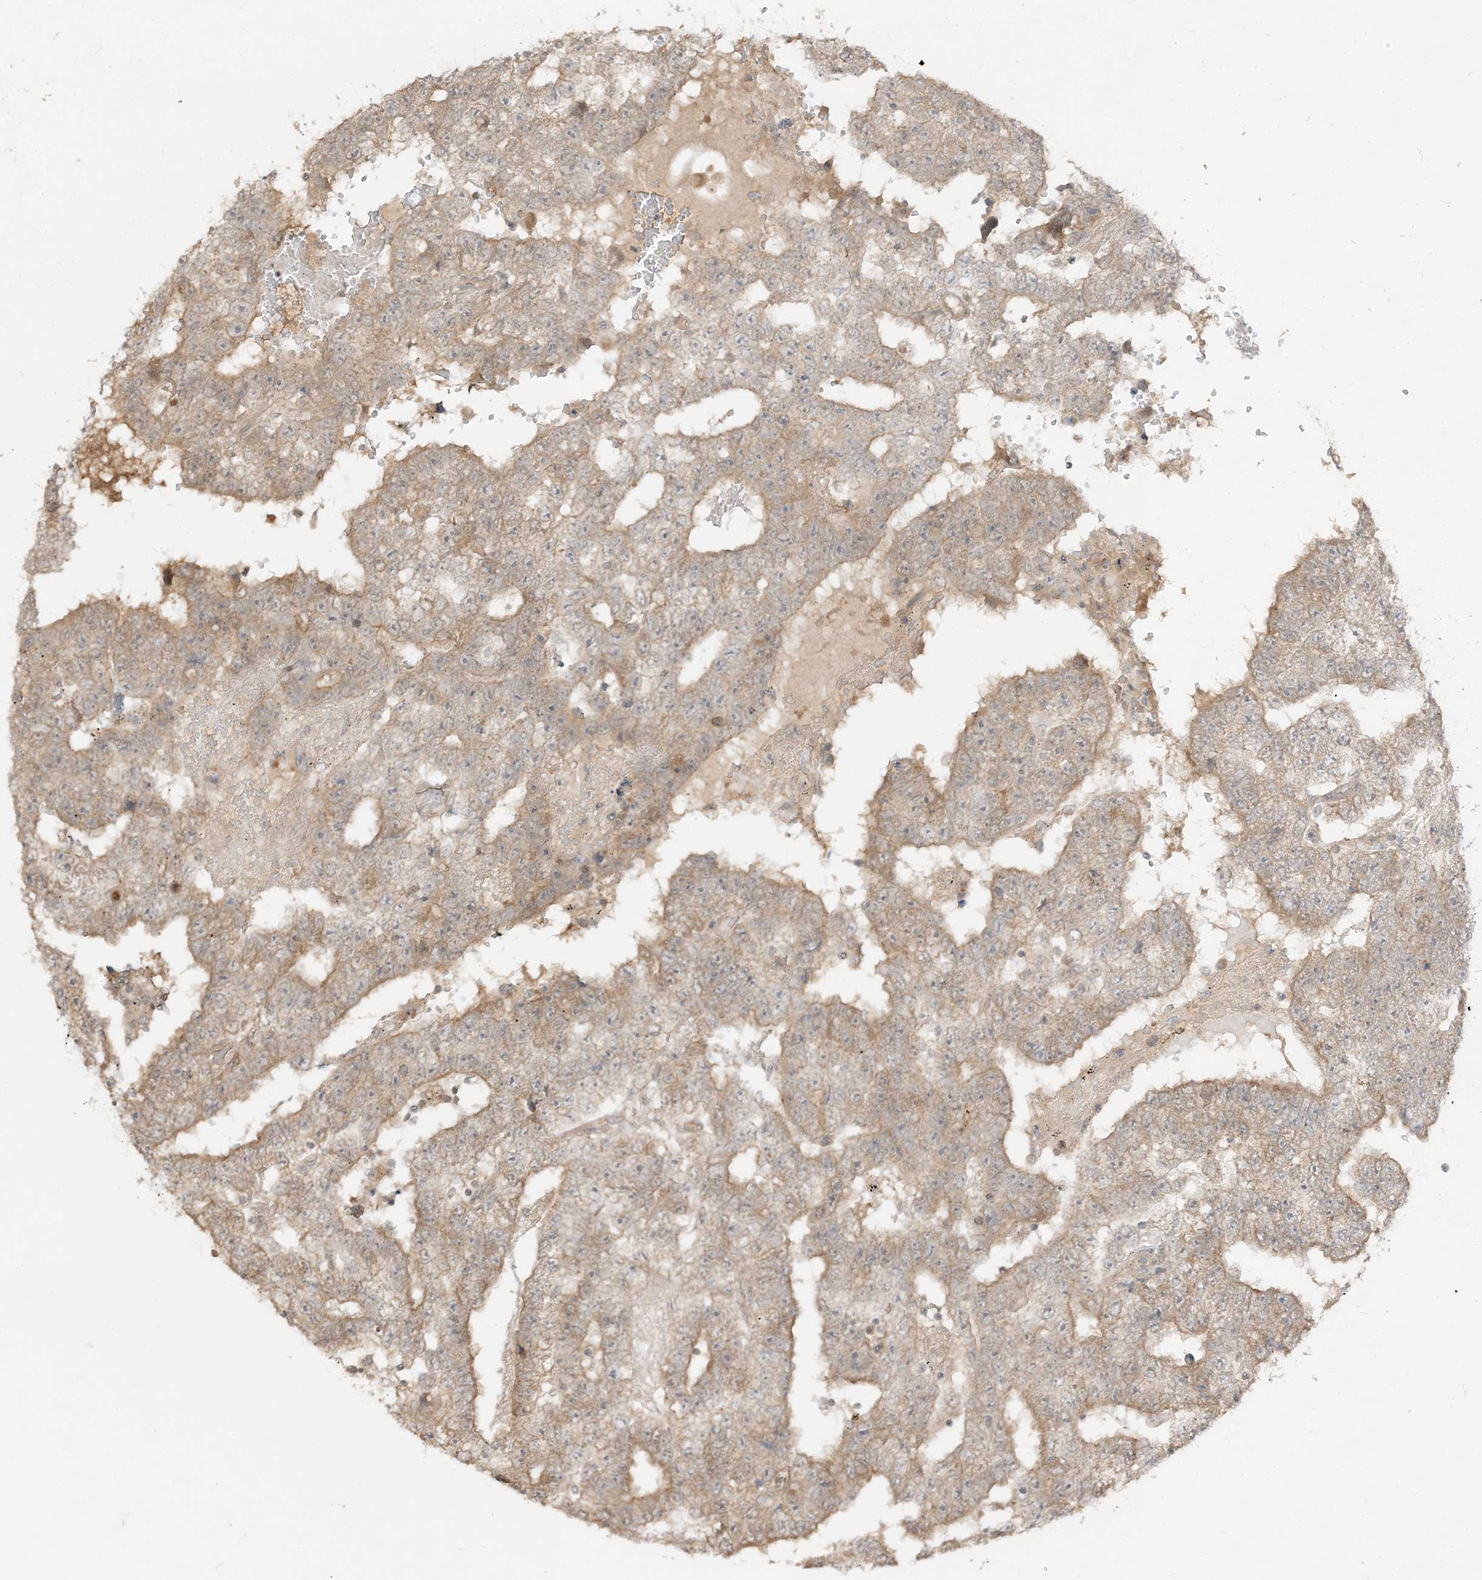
{"staining": {"intensity": "weak", "quantity": ">75%", "location": "cytoplasmic/membranous"}, "tissue": "testis cancer", "cell_type": "Tumor cells", "image_type": "cancer", "snomed": [{"axis": "morphology", "description": "Carcinoma, Embryonal, NOS"}, {"axis": "topography", "description": "Testis"}], "caption": "This image exhibits immunohistochemistry (IHC) staining of testis cancer, with low weak cytoplasmic/membranous positivity in approximately >75% of tumor cells.", "gene": "TBCC", "patient": {"sex": "male", "age": 25}}